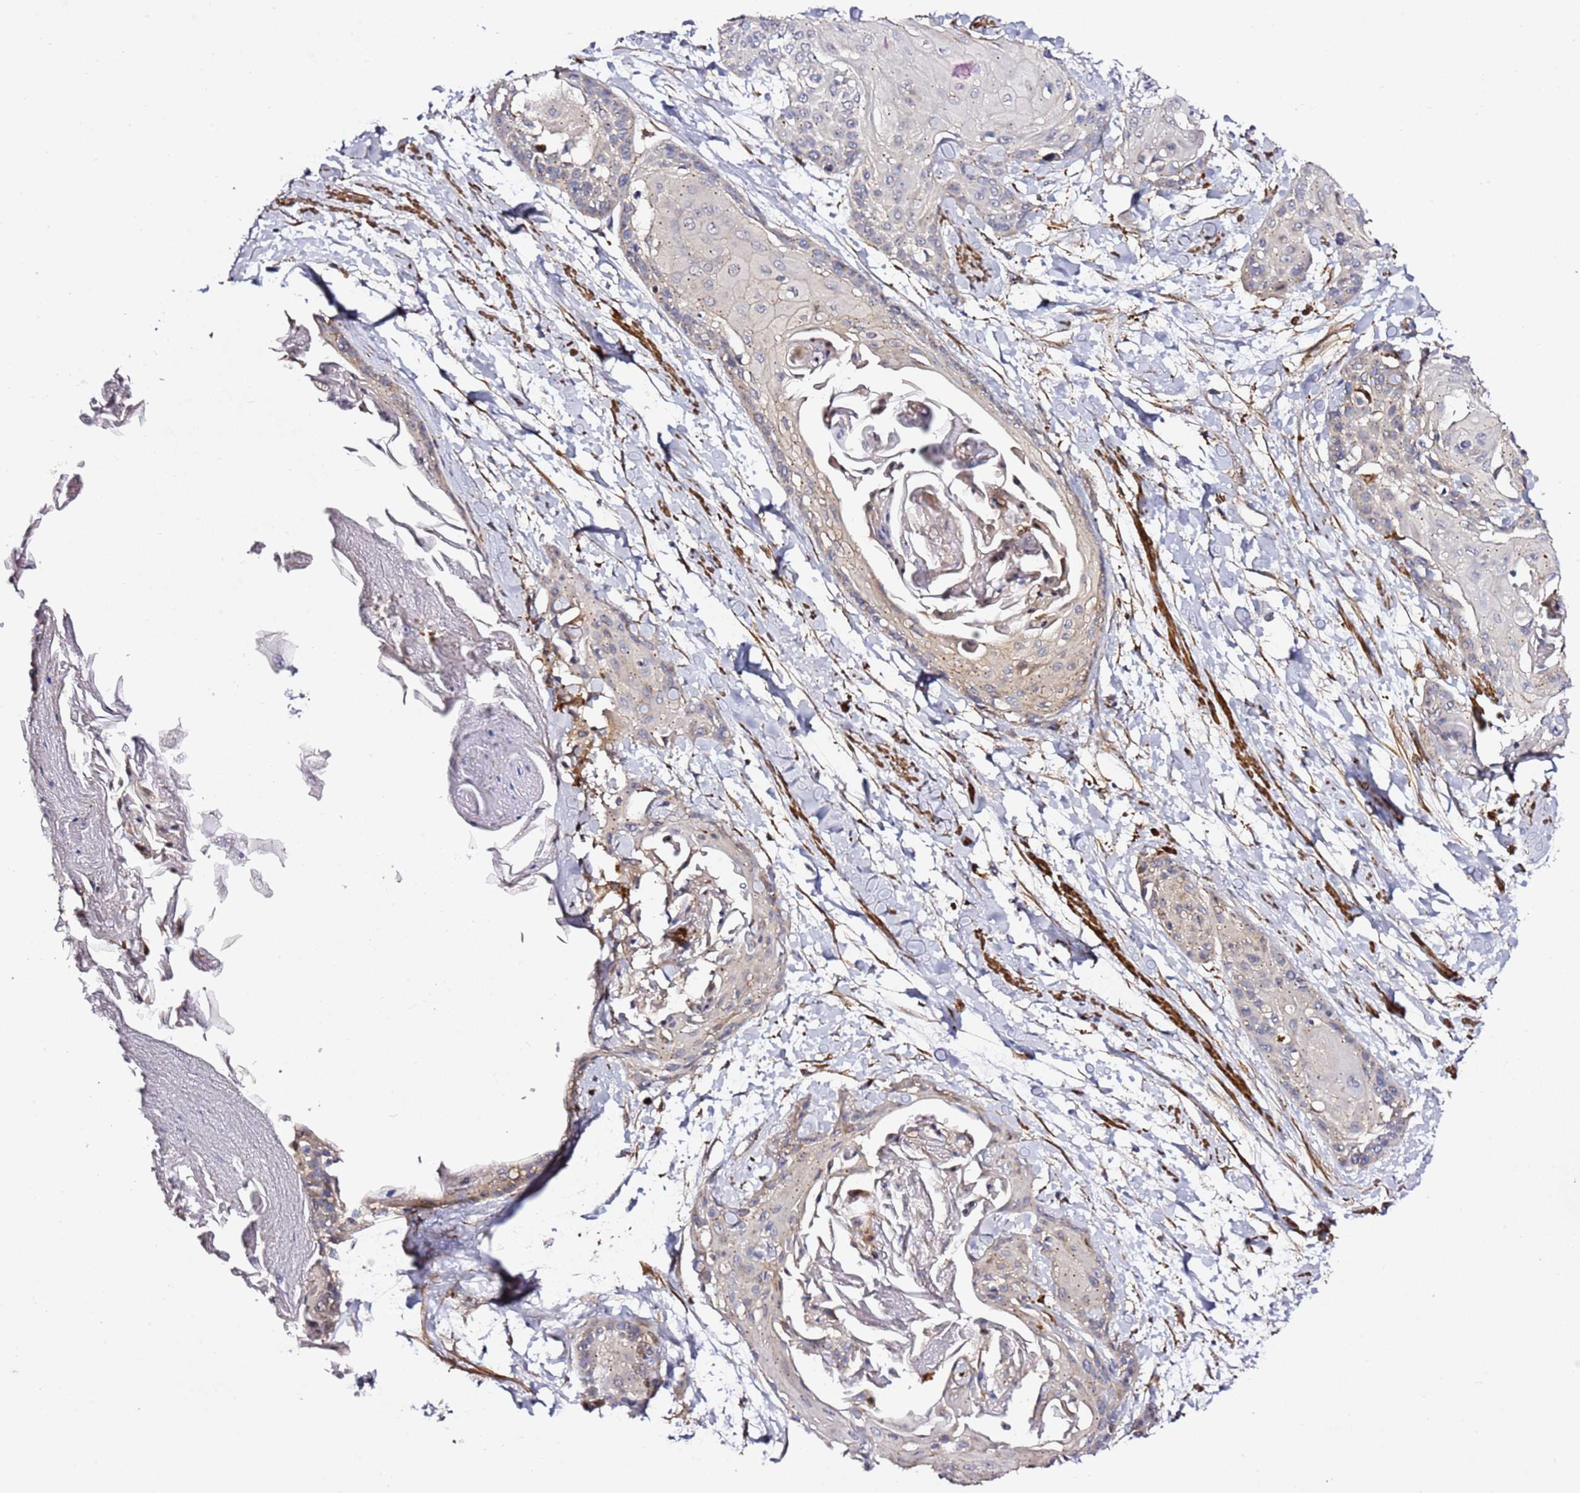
{"staining": {"intensity": "weak", "quantity": "<25%", "location": "cytoplasmic/membranous"}, "tissue": "cervical cancer", "cell_type": "Tumor cells", "image_type": "cancer", "snomed": [{"axis": "morphology", "description": "Squamous cell carcinoma, NOS"}, {"axis": "topography", "description": "Cervix"}], "caption": "Tumor cells are negative for brown protein staining in cervical squamous cell carcinoma.", "gene": "PVRIG", "patient": {"sex": "female", "age": 57}}